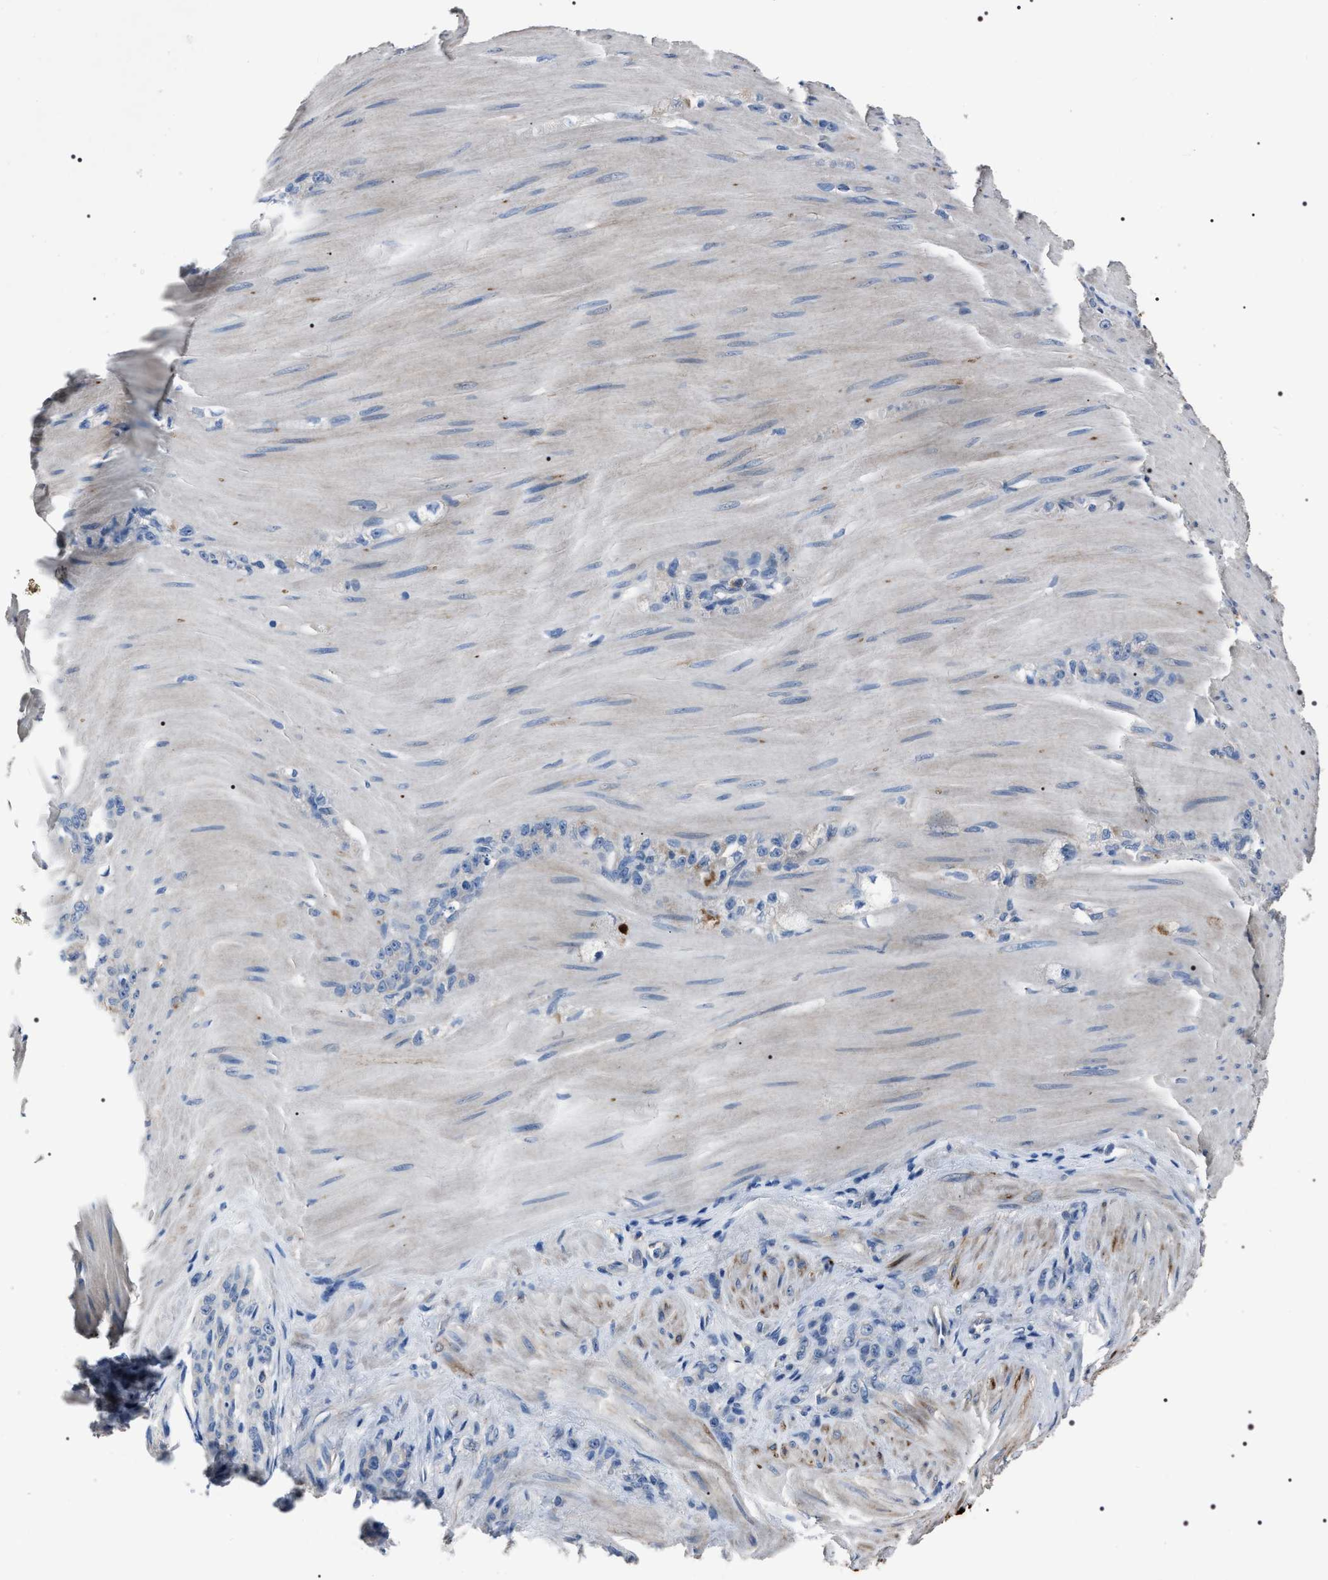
{"staining": {"intensity": "negative", "quantity": "none", "location": "none"}, "tissue": "stomach cancer", "cell_type": "Tumor cells", "image_type": "cancer", "snomed": [{"axis": "morphology", "description": "Normal tissue, NOS"}, {"axis": "morphology", "description": "Adenocarcinoma, NOS"}, {"axis": "topography", "description": "Stomach"}], "caption": "Tumor cells show no significant expression in stomach adenocarcinoma.", "gene": "TRIM54", "patient": {"sex": "male", "age": 82}}